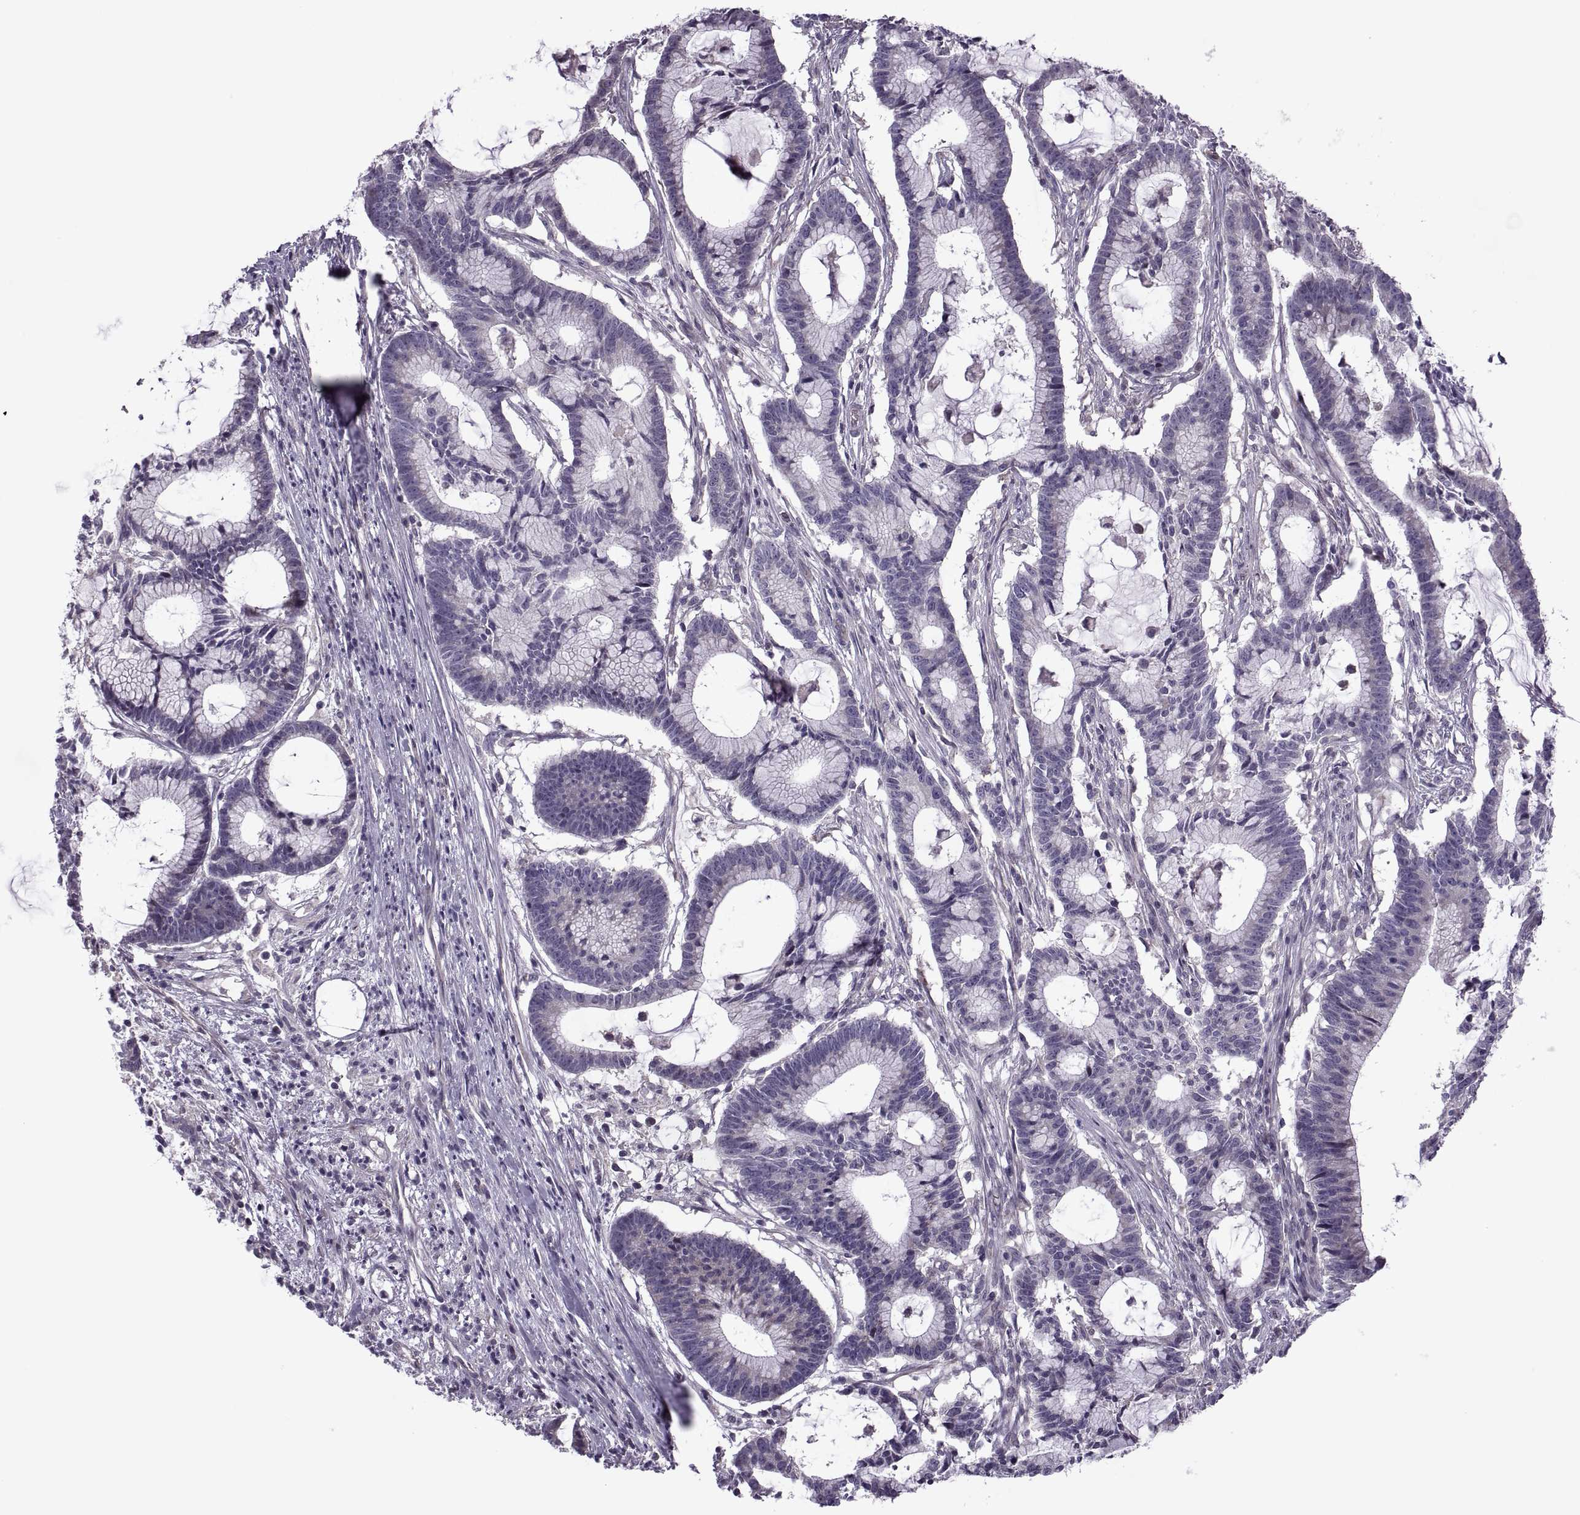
{"staining": {"intensity": "negative", "quantity": "none", "location": "none"}, "tissue": "colorectal cancer", "cell_type": "Tumor cells", "image_type": "cancer", "snomed": [{"axis": "morphology", "description": "Adenocarcinoma, NOS"}, {"axis": "topography", "description": "Colon"}], "caption": "Human colorectal cancer stained for a protein using immunohistochemistry reveals no positivity in tumor cells.", "gene": "ODF3", "patient": {"sex": "female", "age": 78}}